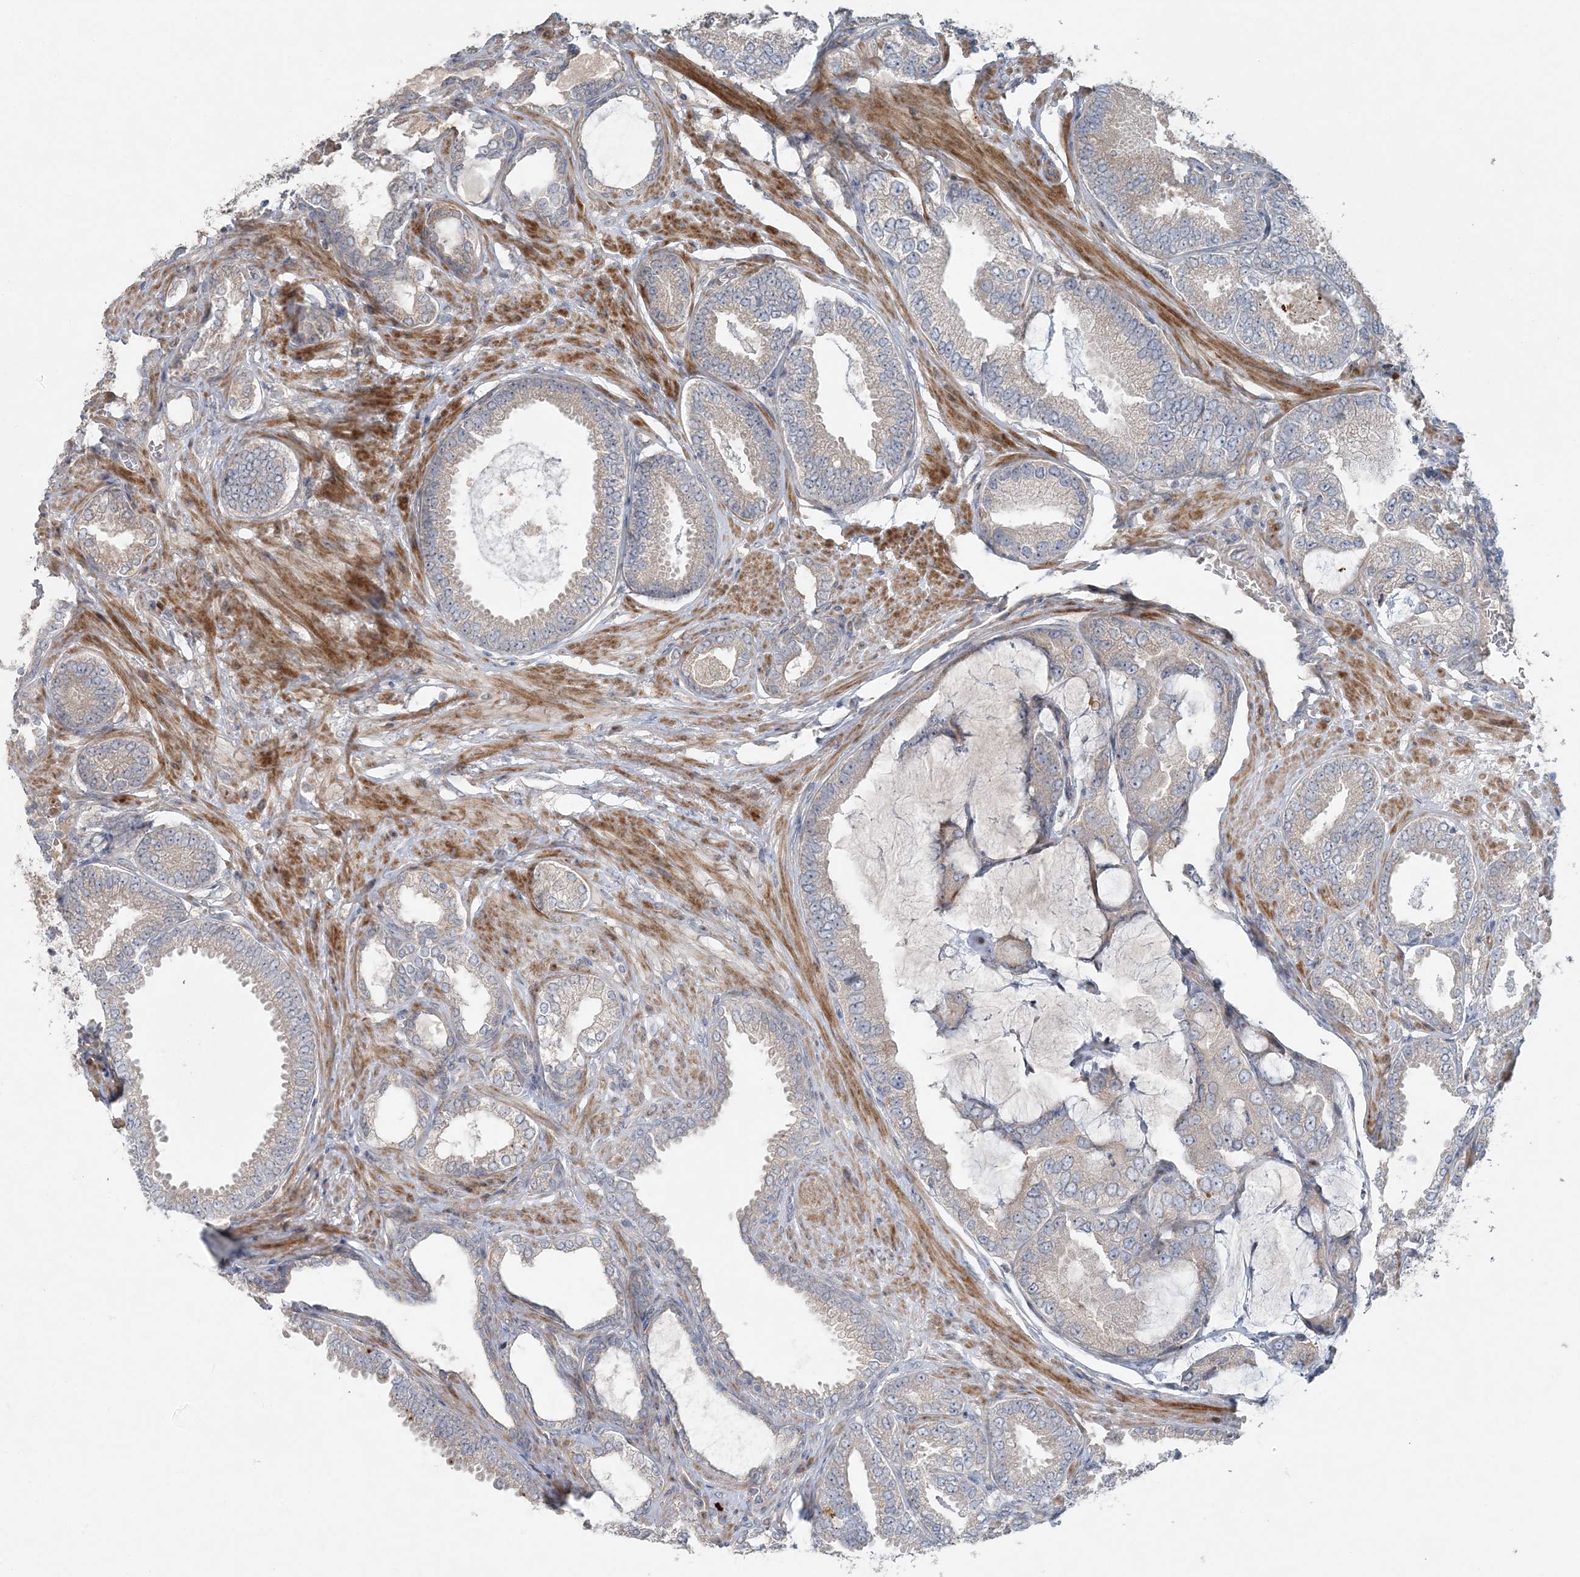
{"staining": {"intensity": "weak", "quantity": "<25%", "location": "cytoplasmic/membranous"}, "tissue": "prostate cancer", "cell_type": "Tumor cells", "image_type": "cancer", "snomed": [{"axis": "morphology", "description": "Adenocarcinoma, Low grade"}, {"axis": "topography", "description": "Prostate"}], "caption": "This is an immunohistochemistry (IHC) micrograph of prostate cancer. There is no positivity in tumor cells.", "gene": "SLC4A10", "patient": {"sex": "male", "age": 71}}